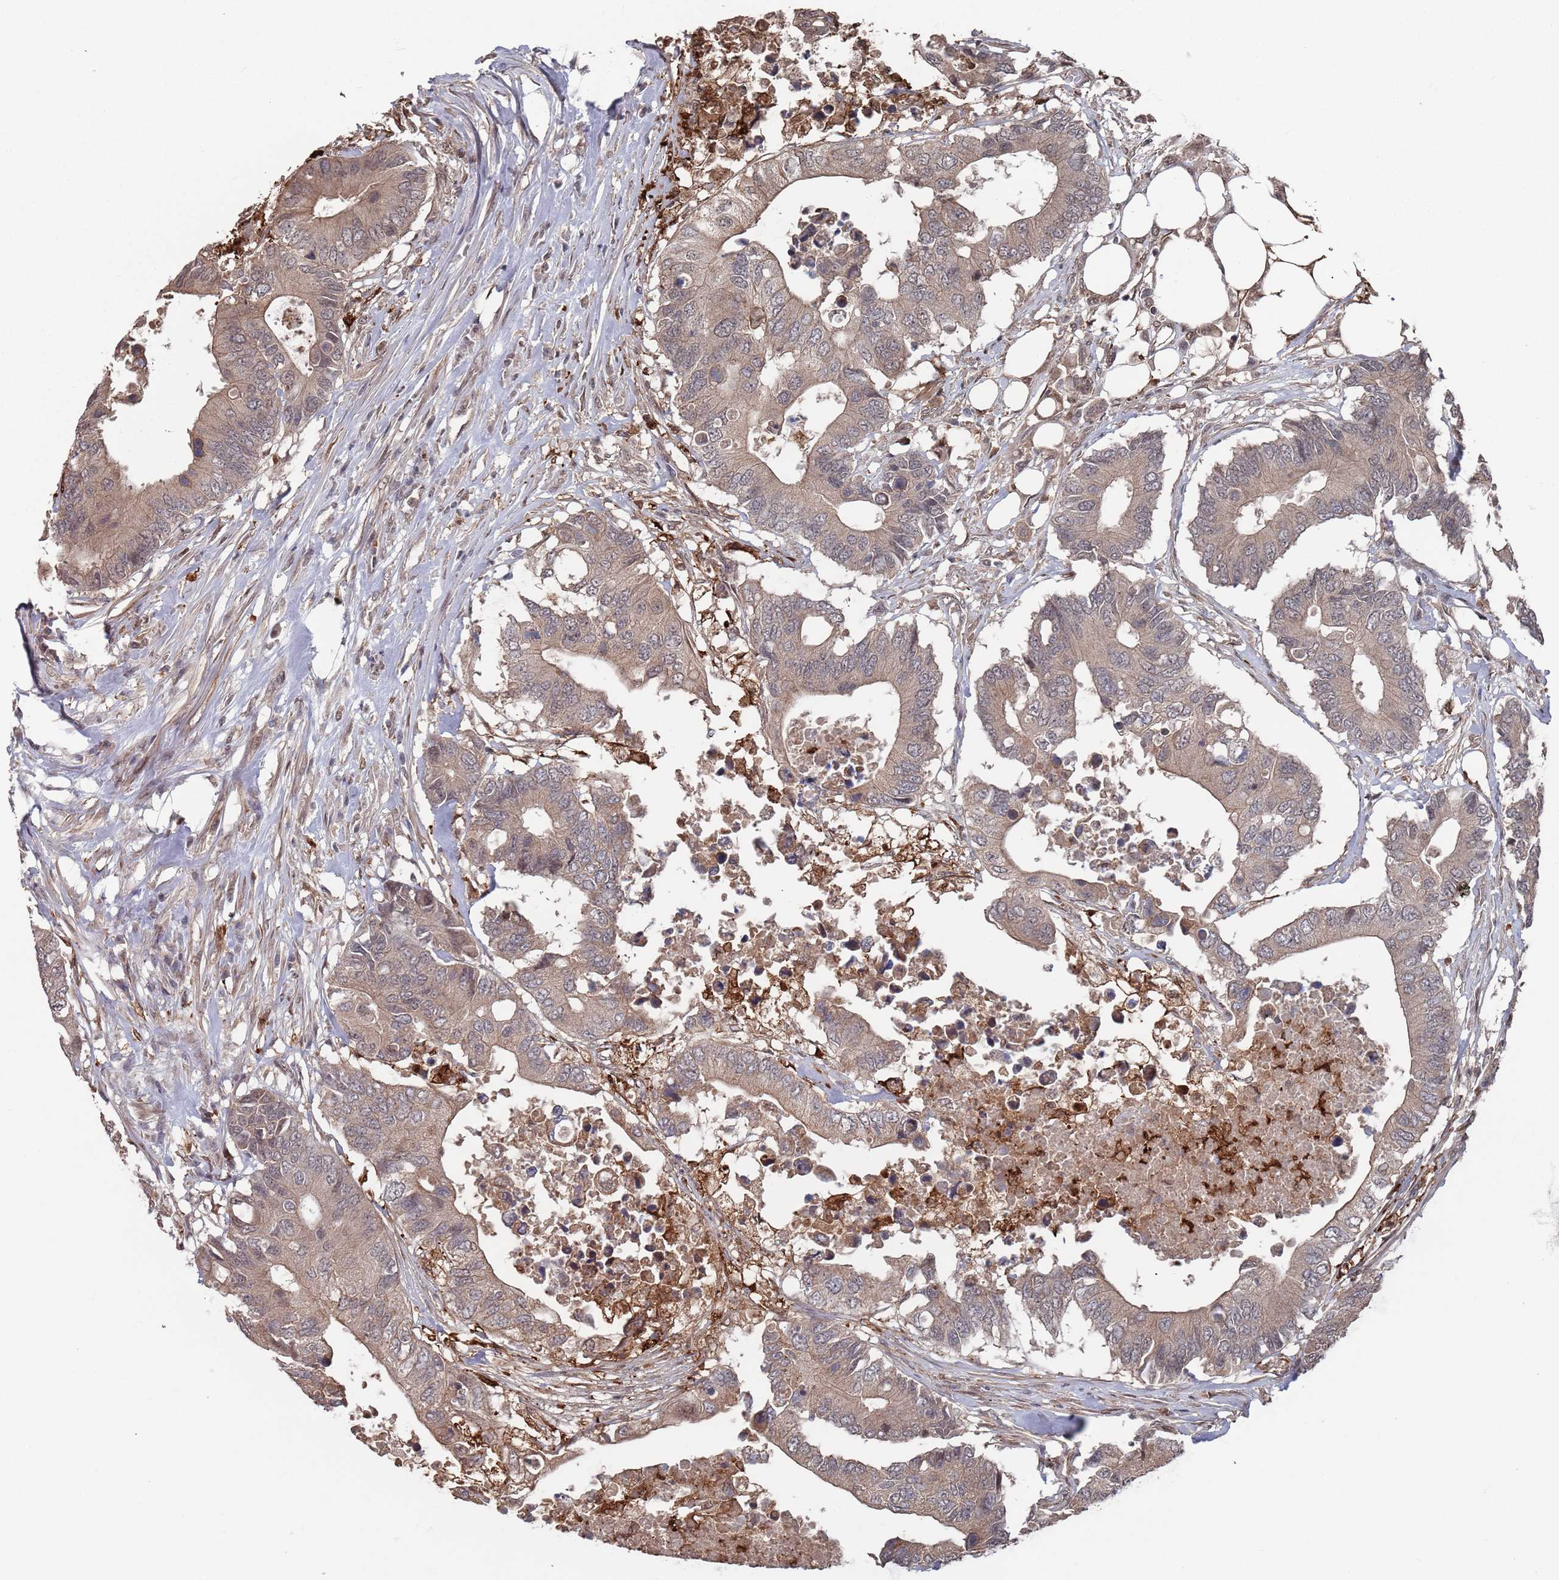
{"staining": {"intensity": "weak", "quantity": ">75%", "location": "cytoplasmic/membranous"}, "tissue": "colorectal cancer", "cell_type": "Tumor cells", "image_type": "cancer", "snomed": [{"axis": "morphology", "description": "Adenocarcinoma, NOS"}, {"axis": "topography", "description": "Colon"}], "caption": "Human colorectal cancer stained with a protein marker demonstrates weak staining in tumor cells.", "gene": "DGKD", "patient": {"sex": "male", "age": 71}}